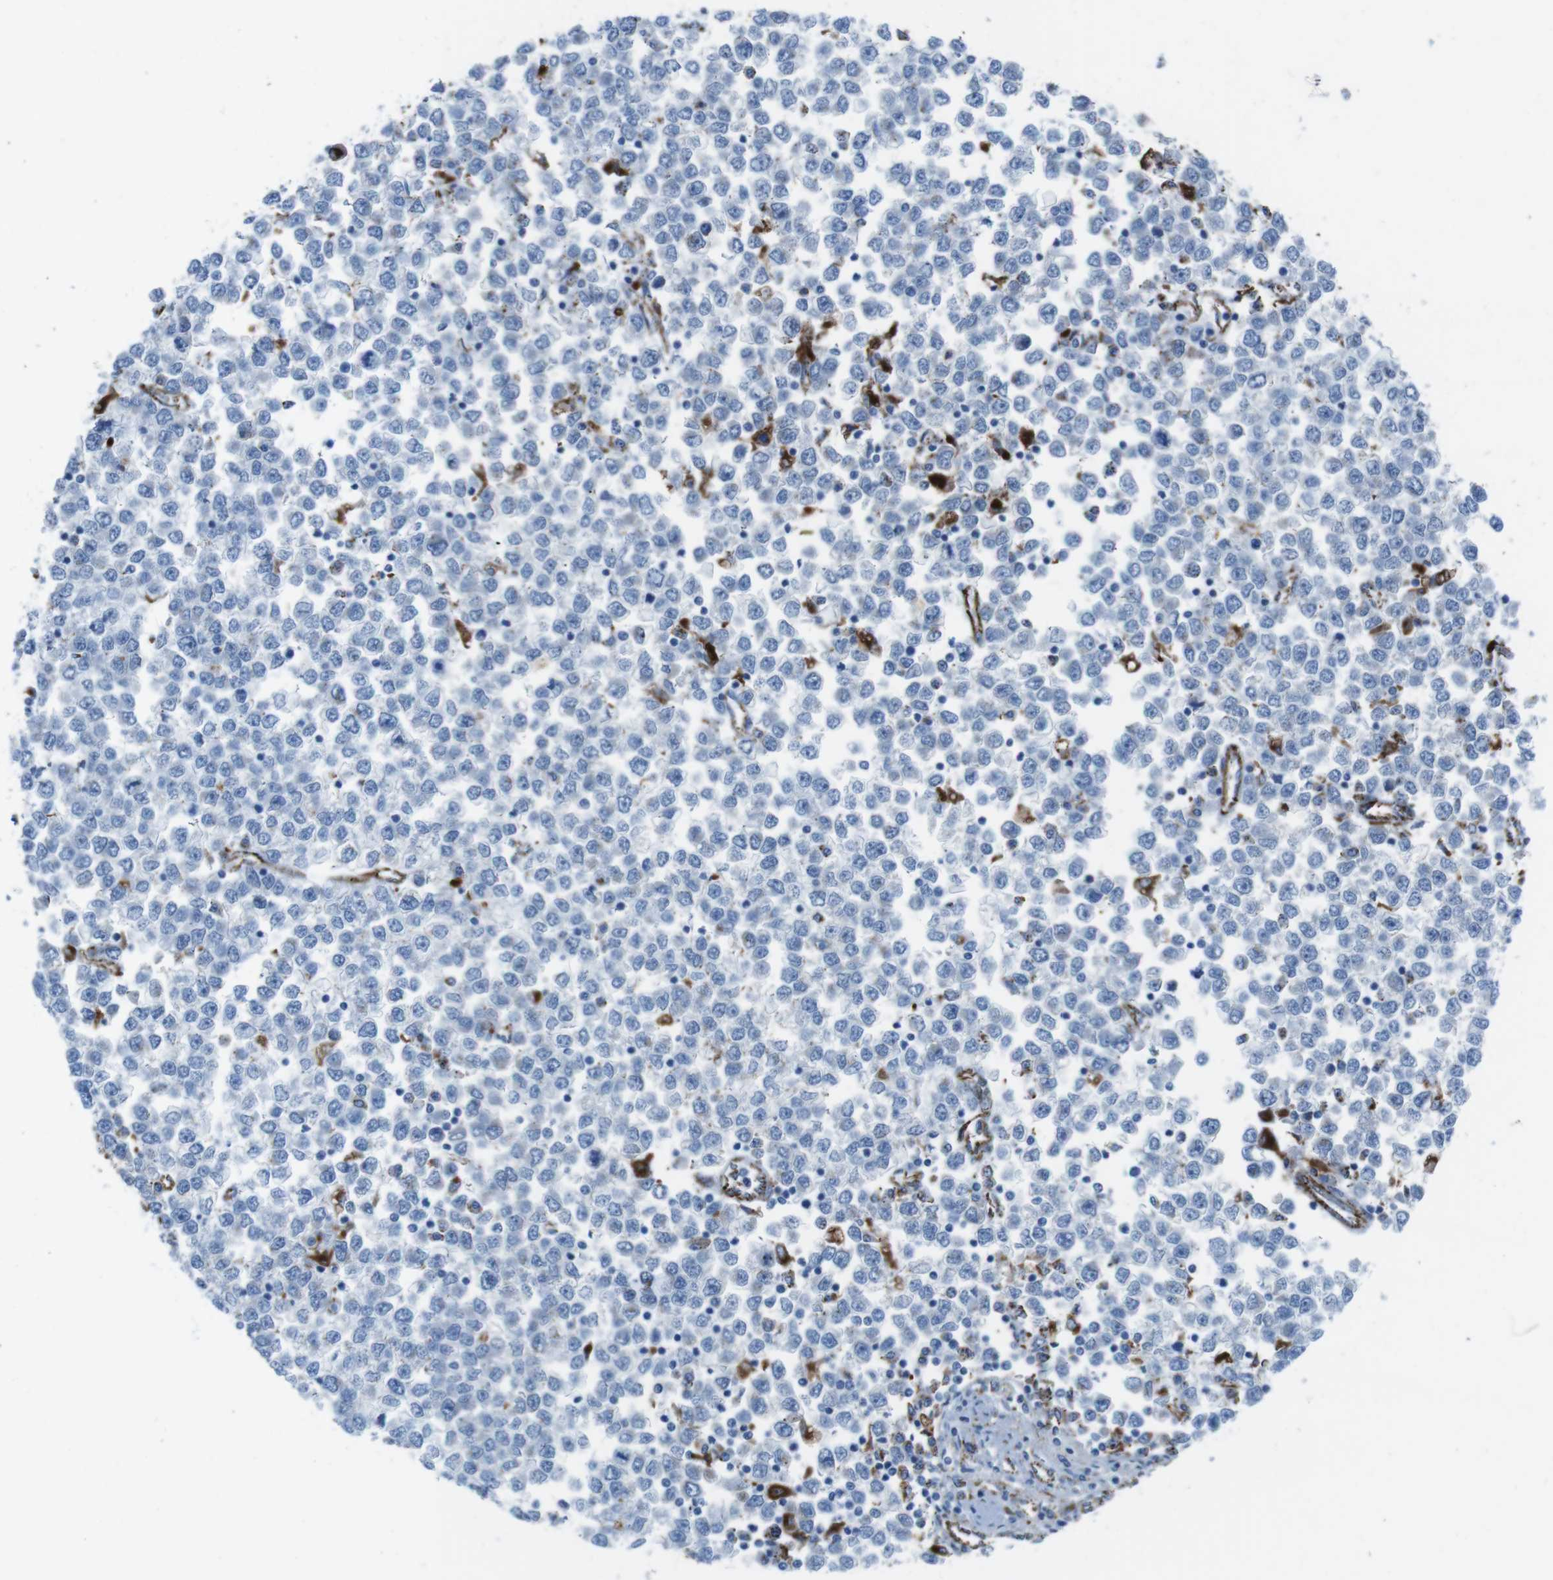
{"staining": {"intensity": "negative", "quantity": "none", "location": "none"}, "tissue": "testis cancer", "cell_type": "Tumor cells", "image_type": "cancer", "snomed": [{"axis": "morphology", "description": "Seminoma, NOS"}, {"axis": "topography", "description": "Testis"}], "caption": "This is an immunohistochemistry histopathology image of testis seminoma. There is no expression in tumor cells.", "gene": "SCARB2", "patient": {"sex": "male", "age": 65}}